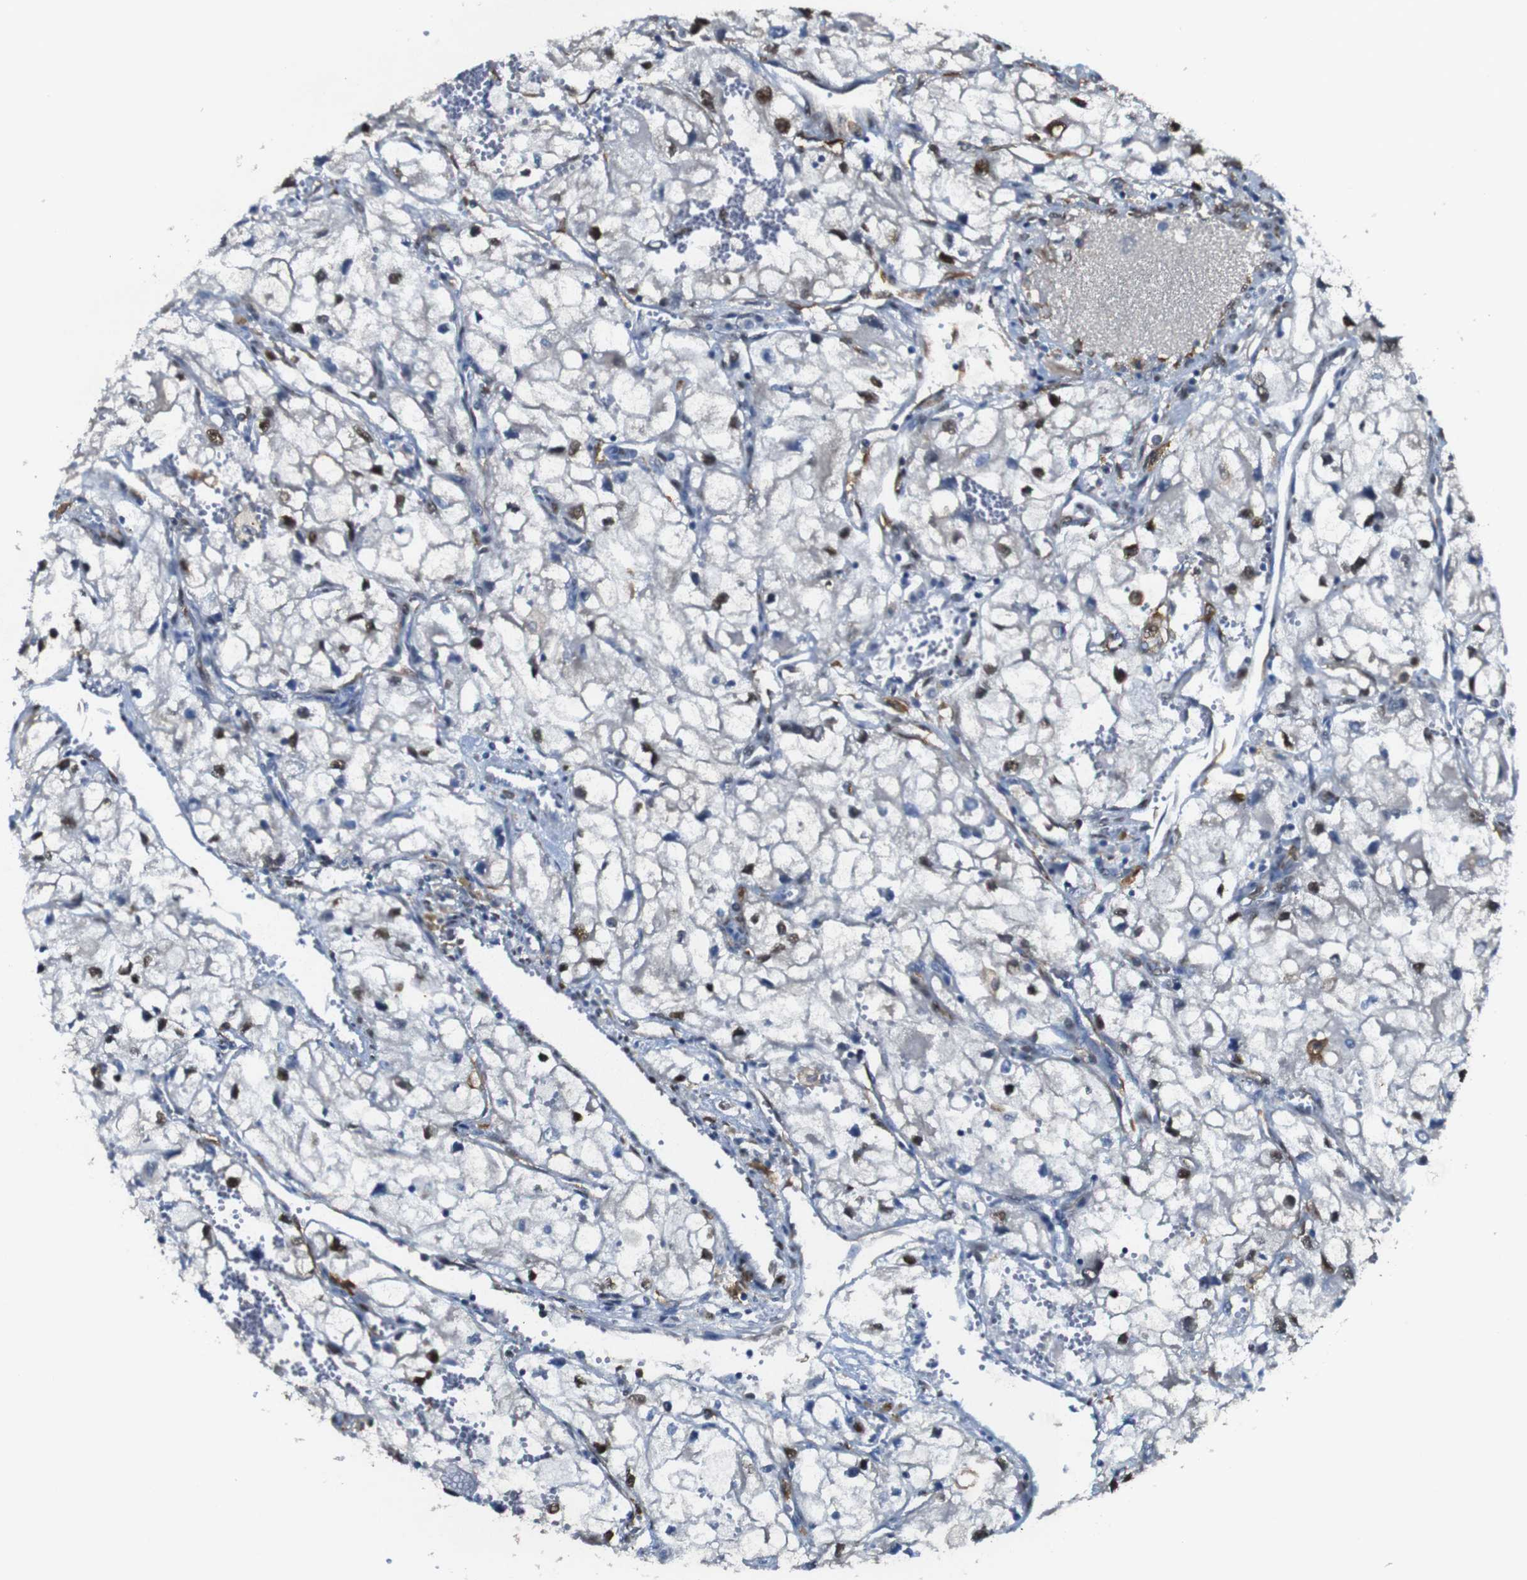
{"staining": {"intensity": "moderate", "quantity": "<25%", "location": "nuclear"}, "tissue": "renal cancer", "cell_type": "Tumor cells", "image_type": "cancer", "snomed": [{"axis": "morphology", "description": "Adenocarcinoma, NOS"}, {"axis": "topography", "description": "Kidney"}], "caption": "Immunohistochemistry photomicrograph of neoplastic tissue: human adenocarcinoma (renal) stained using IHC displays low levels of moderate protein expression localized specifically in the nuclear of tumor cells, appearing as a nuclear brown color.", "gene": "PTGER4", "patient": {"sex": "female", "age": 70}}